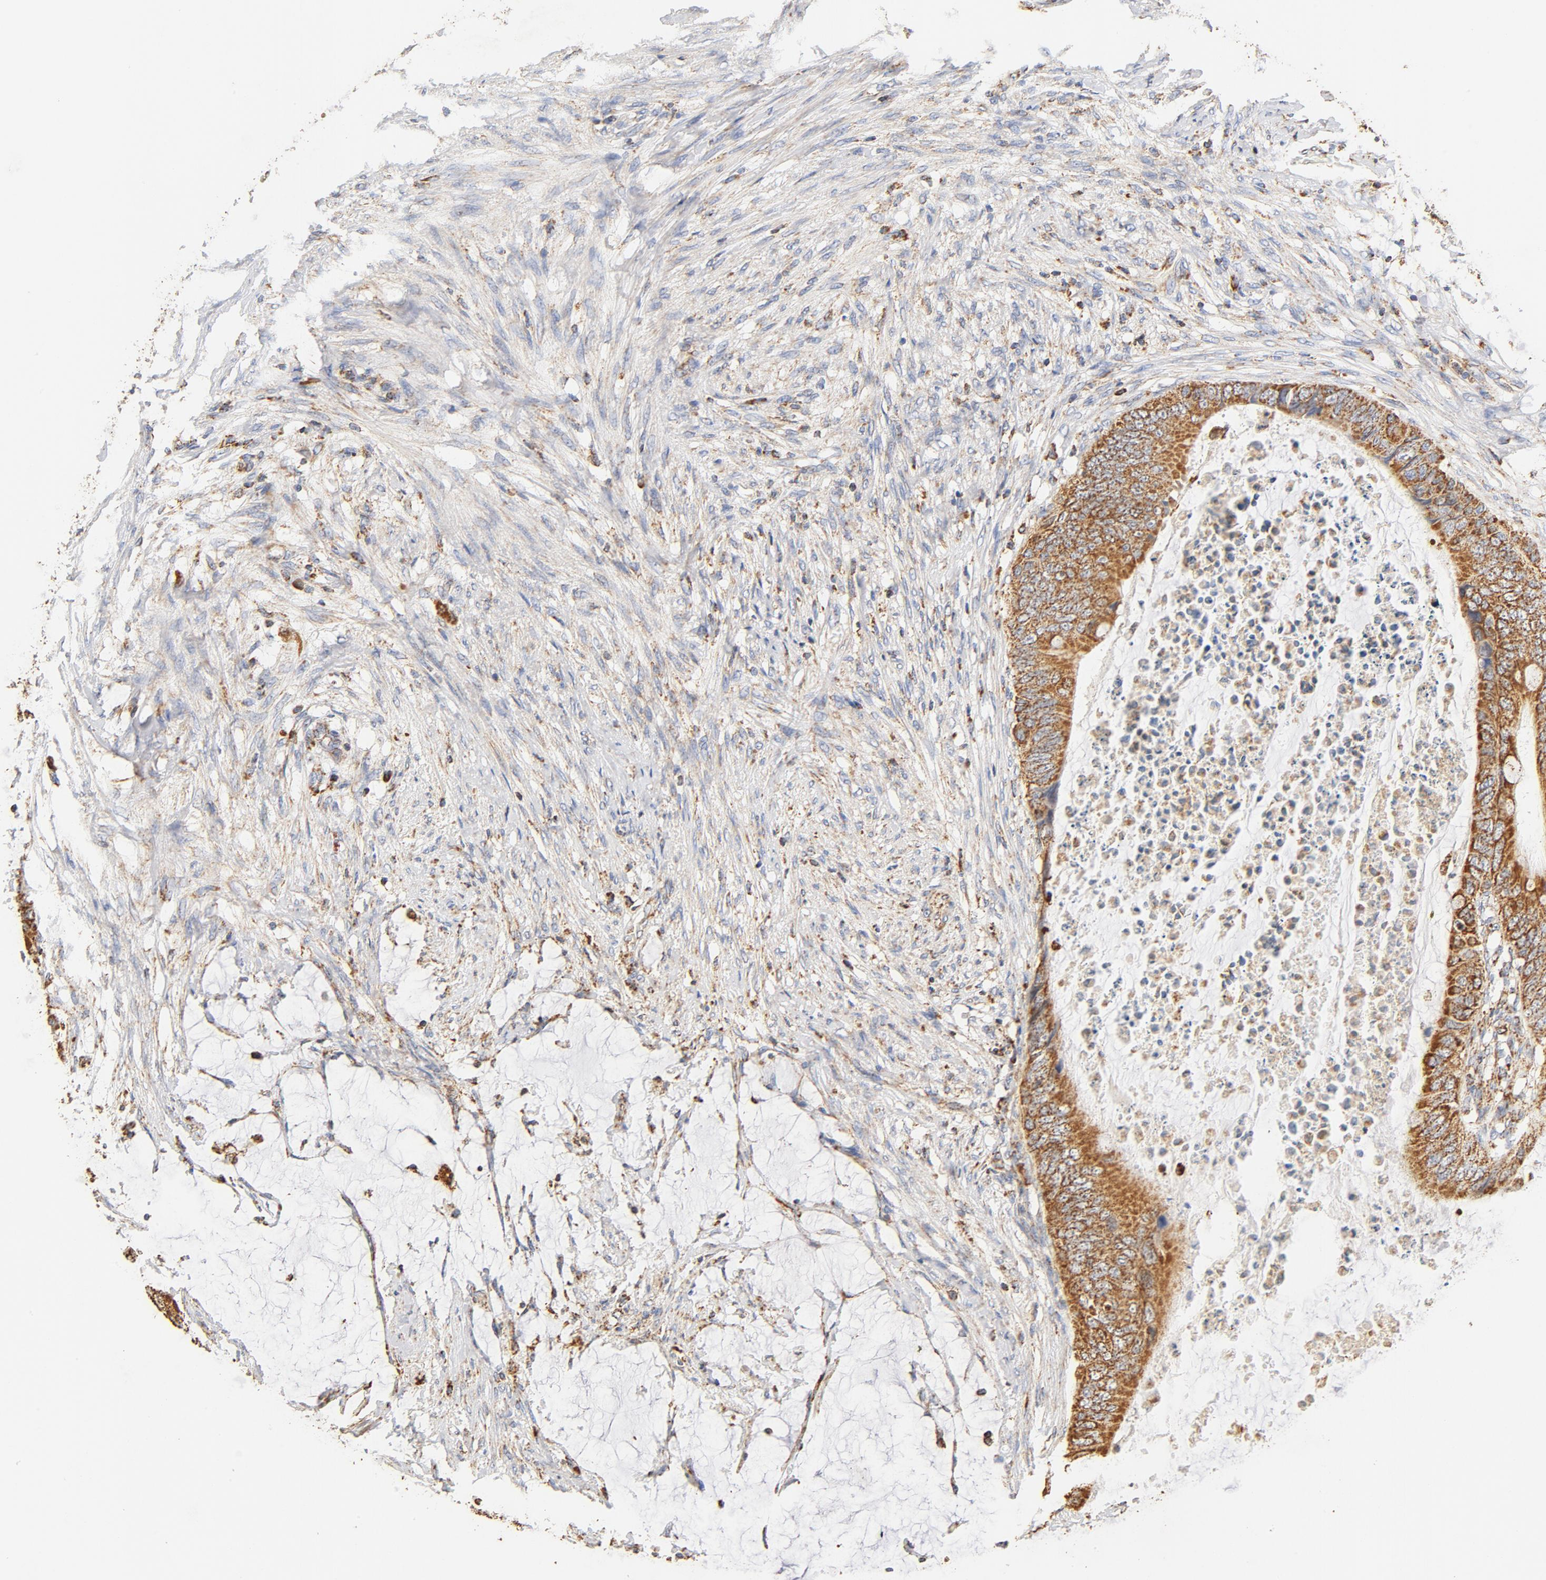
{"staining": {"intensity": "moderate", "quantity": ">75%", "location": "cytoplasmic/membranous"}, "tissue": "colorectal cancer", "cell_type": "Tumor cells", "image_type": "cancer", "snomed": [{"axis": "morphology", "description": "Normal tissue, NOS"}, {"axis": "morphology", "description": "Adenocarcinoma, NOS"}, {"axis": "topography", "description": "Rectum"}, {"axis": "topography", "description": "Peripheral nerve tissue"}], "caption": "Protein expression analysis of colorectal cancer shows moderate cytoplasmic/membranous staining in approximately >75% of tumor cells.", "gene": "COX4I1", "patient": {"sex": "female", "age": 77}}